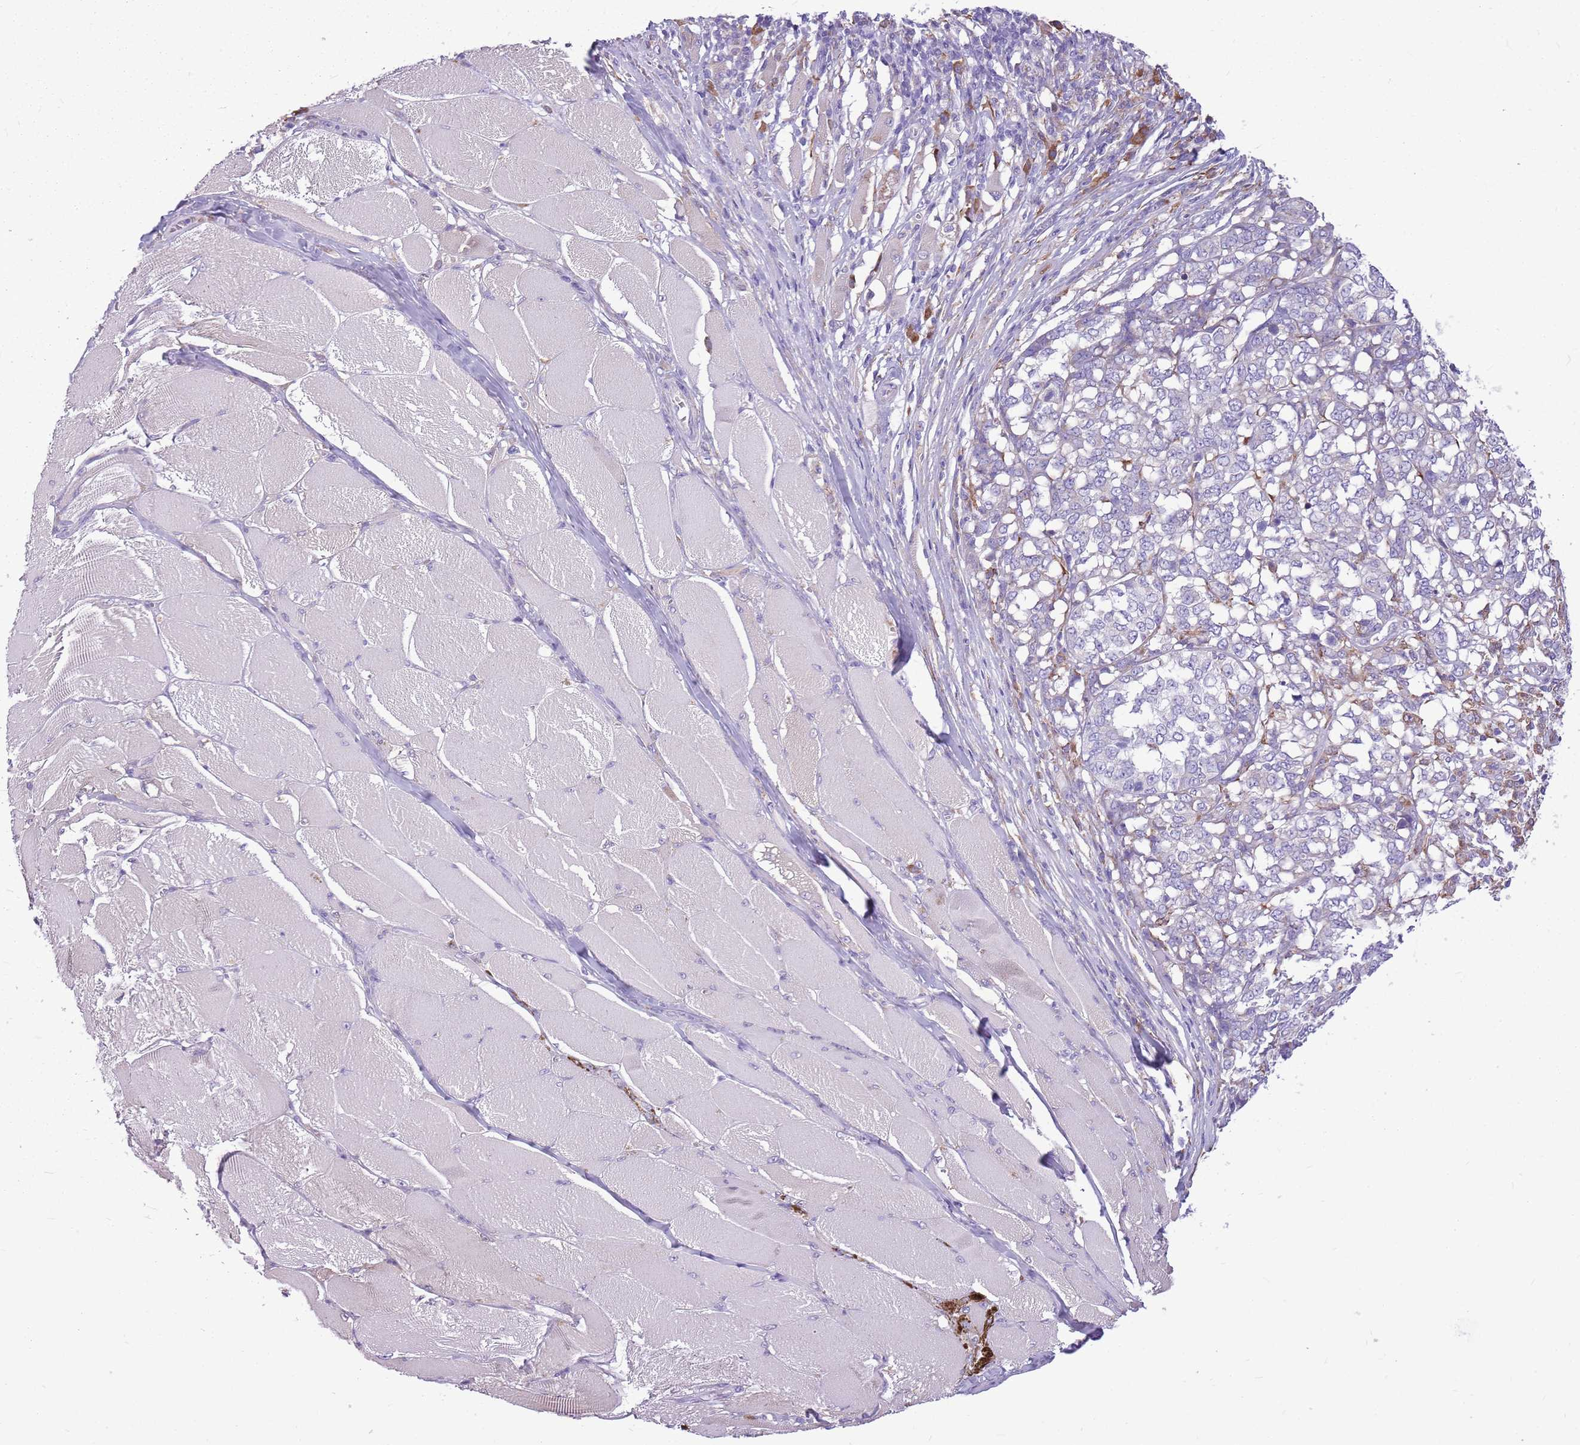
{"staining": {"intensity": "weak", "quantity": "<25%", "location": "cytoplasmic/membranous"}, "tissue": "melanoma", "cell_type": "Tumor cells", "image_type": "cancer", "snomed": [{"axis": "morphology", "description": "Malignant melanoma, NOS"}, {"axis": "topography", "description": "Skin"}], "caption": "This micrograph is of melanoma stained with immunohistochemistry (IHC) to label a protein in brown with the nuclei are counter-stained blue. There is no staining in tumor cells.", "gene": "KCTD19", "patient": {"sex": "female", "age": 72}}